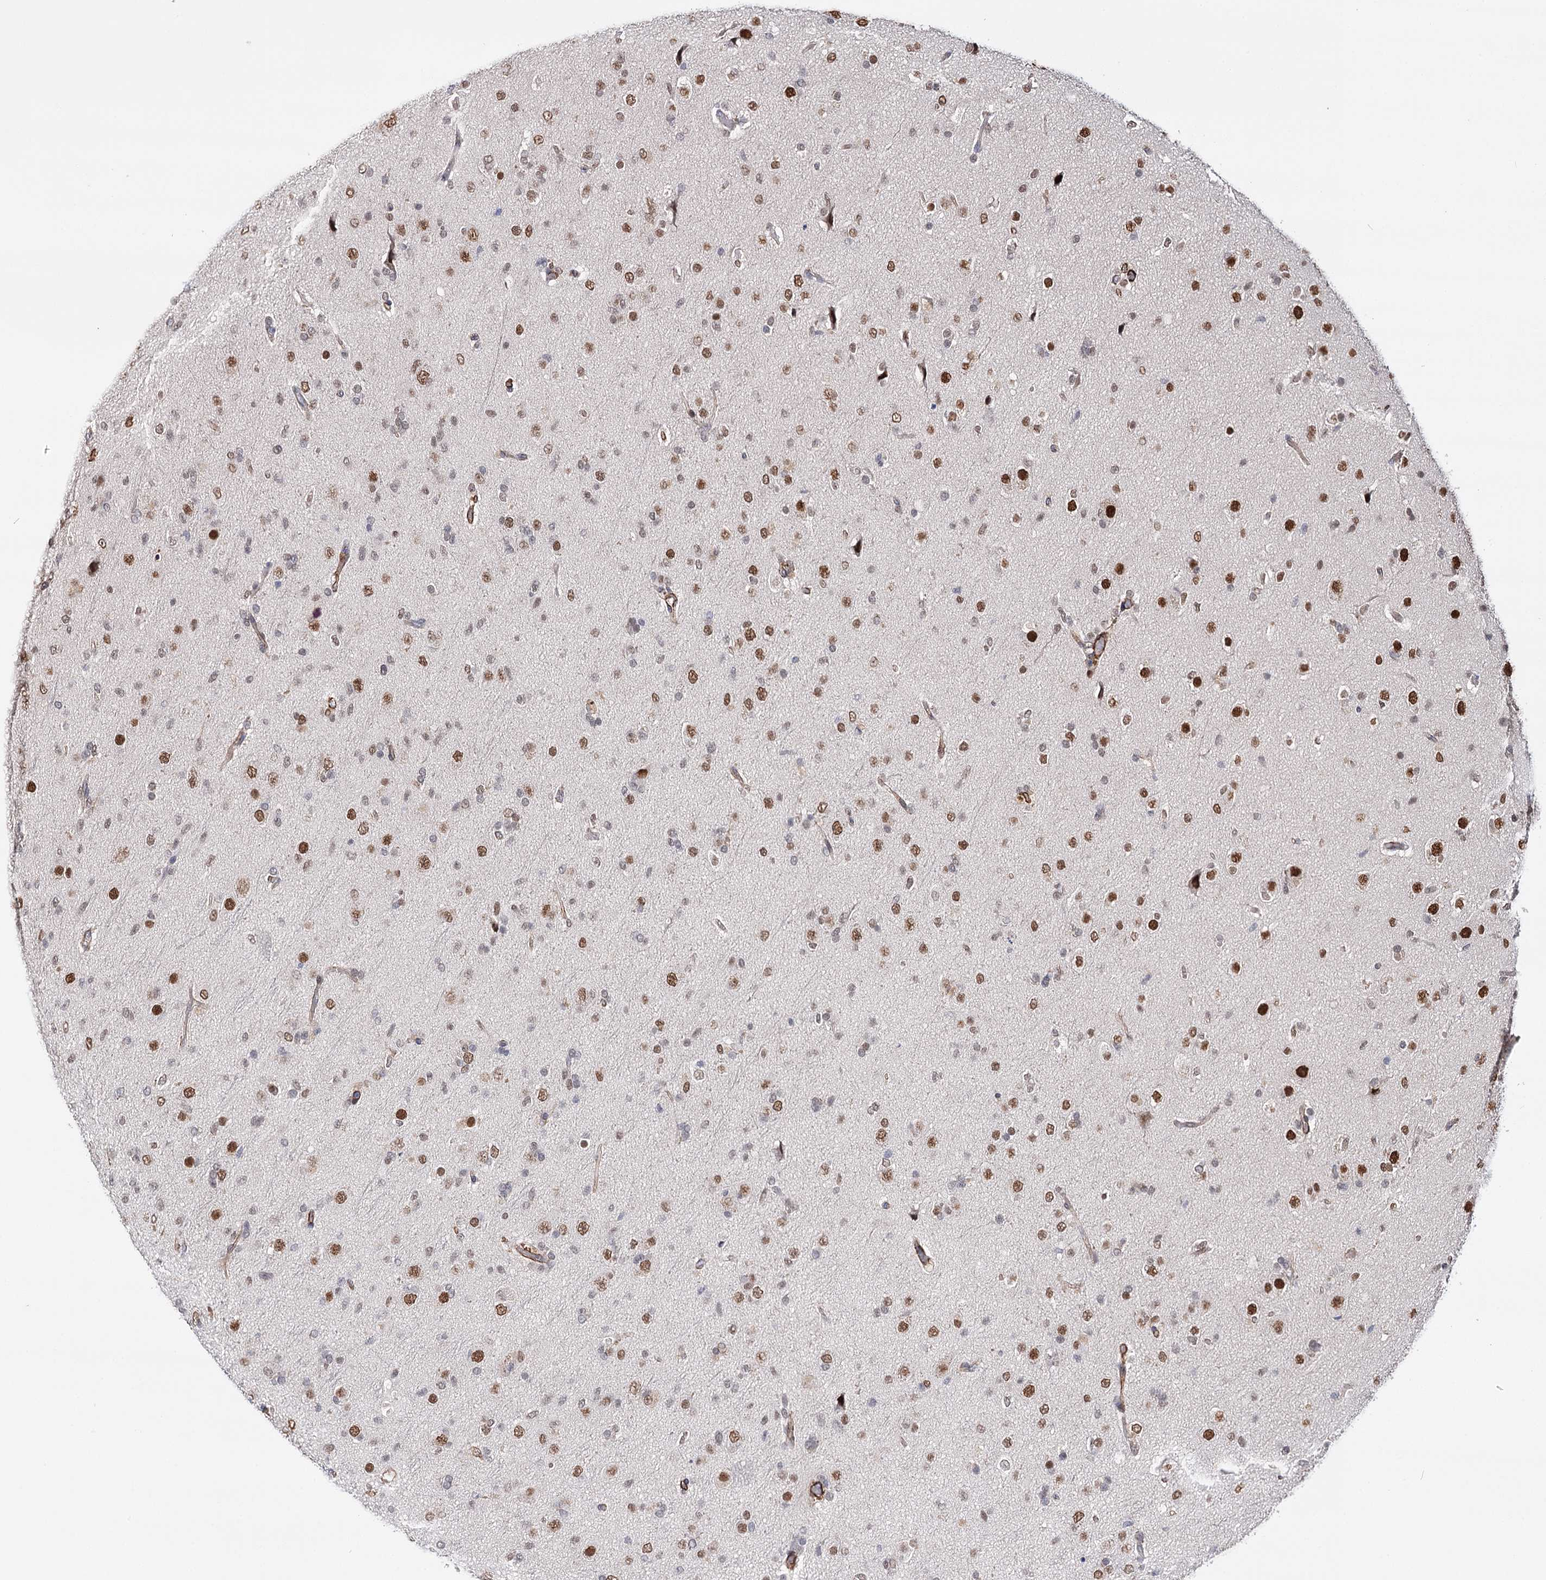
{"staining": {"intensity": "moderate", "quantity": ">75%", "location": "nuclear"}, "tissue": "glioma", "cell_type": "Tumor cells", "image_type": "cancer", "snomed": [{"axis": "morphology", "description": "Glioma, malignant, Low grade"}, {"axis": "topography", "description": "Brain"}], "caption": "The image exhibits a brown stain indicating the presence of a protein in the nuclear of tumor cells in glioma. (brown staining indicates protein expression, while blue staining denotes nuclei).", "gene": "CFAP46", "patient": {"sex": "male", "age": 65}}